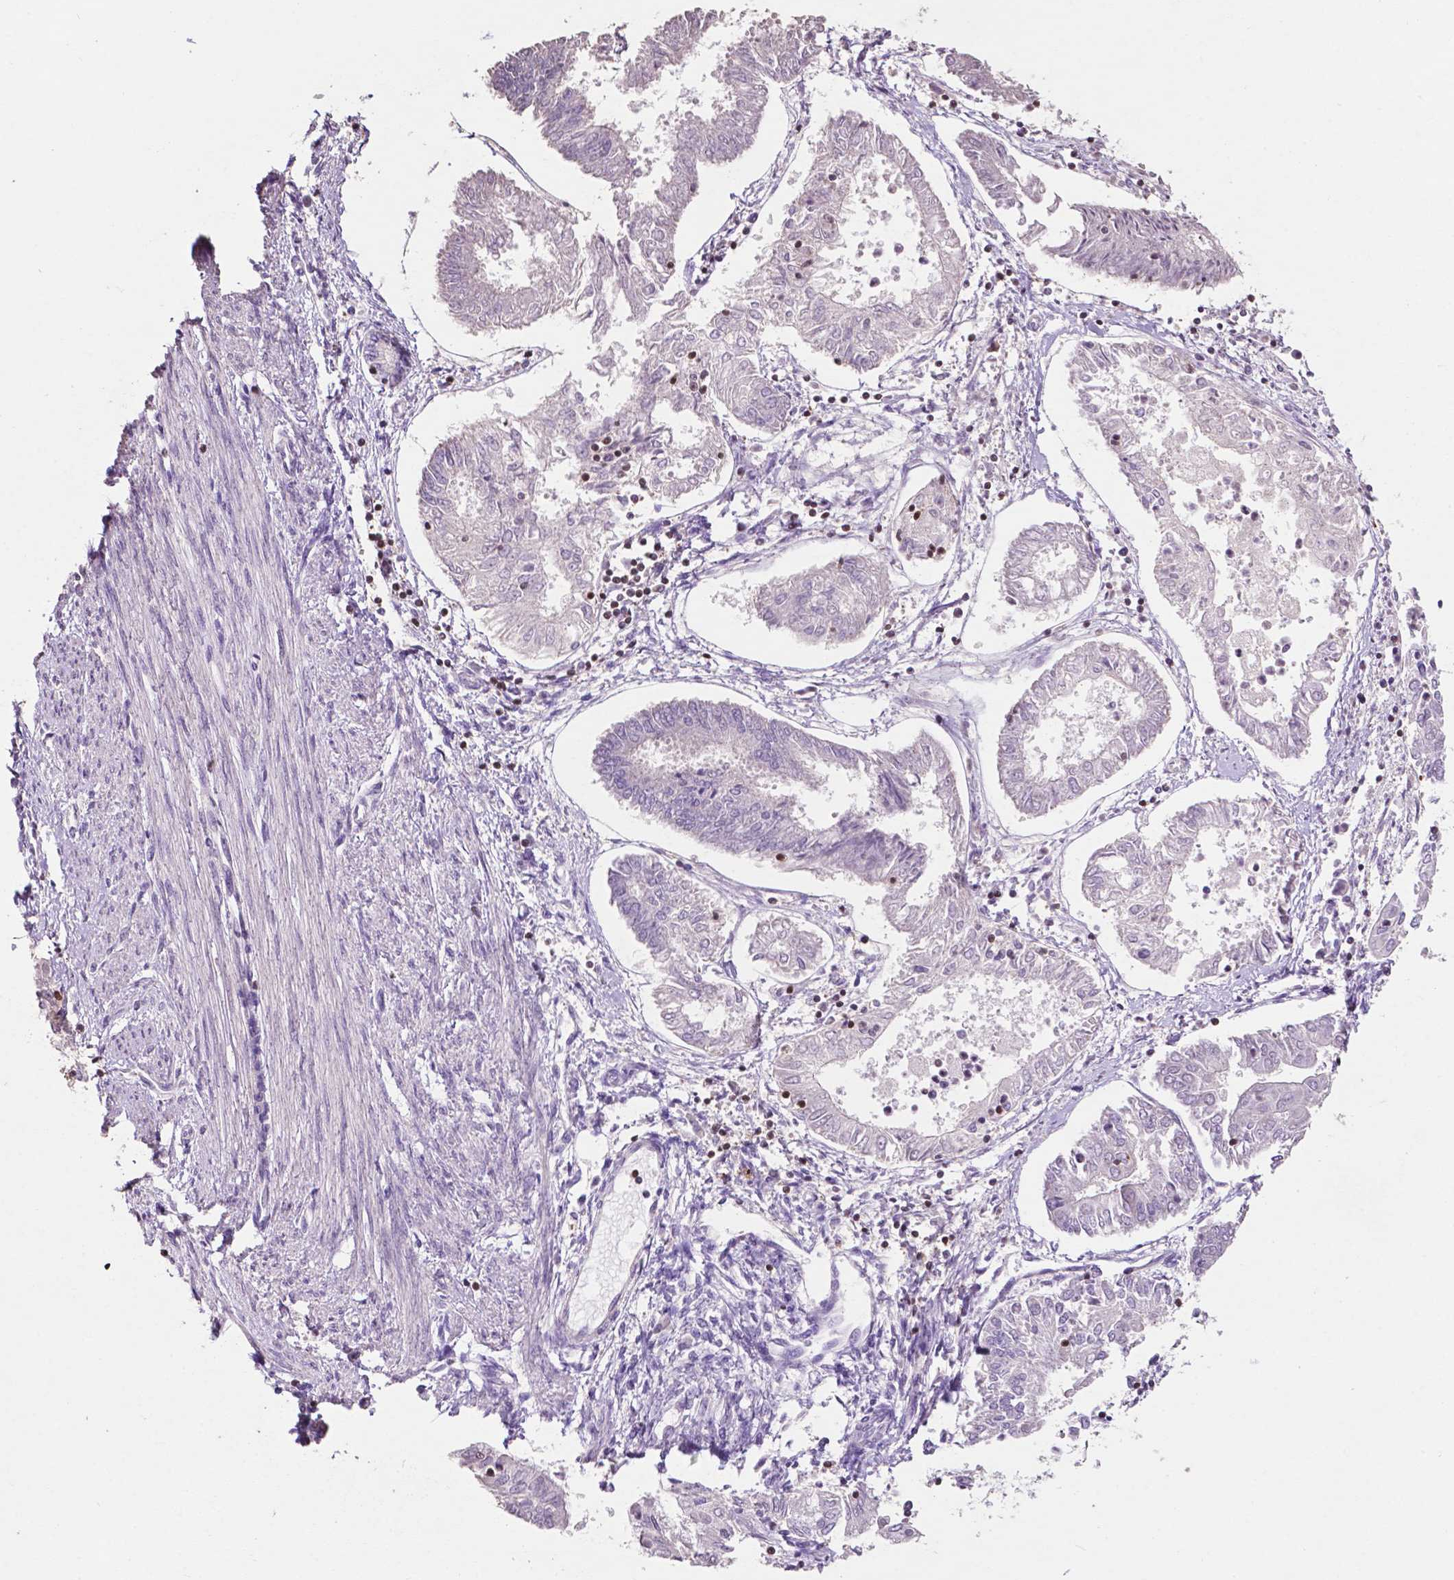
{"staining": {"intensity": "negative", "quantity": "none", "location": "none"}, "tissue": "endometrial cancer", "cell_type": "Tumor cells", "image_type": "cancer", "snomed": [{"axis": "morphology", "description": "Adenocarcinoma, NOS"}, {"axis": "topography", "description": "Endometrium"}], "caption": "There is no significant staining in tumor cells of adenocarcinoma (endometrial).", "gene": "TBC1D10C", "patient": {"sex": "female", "age": 68}}